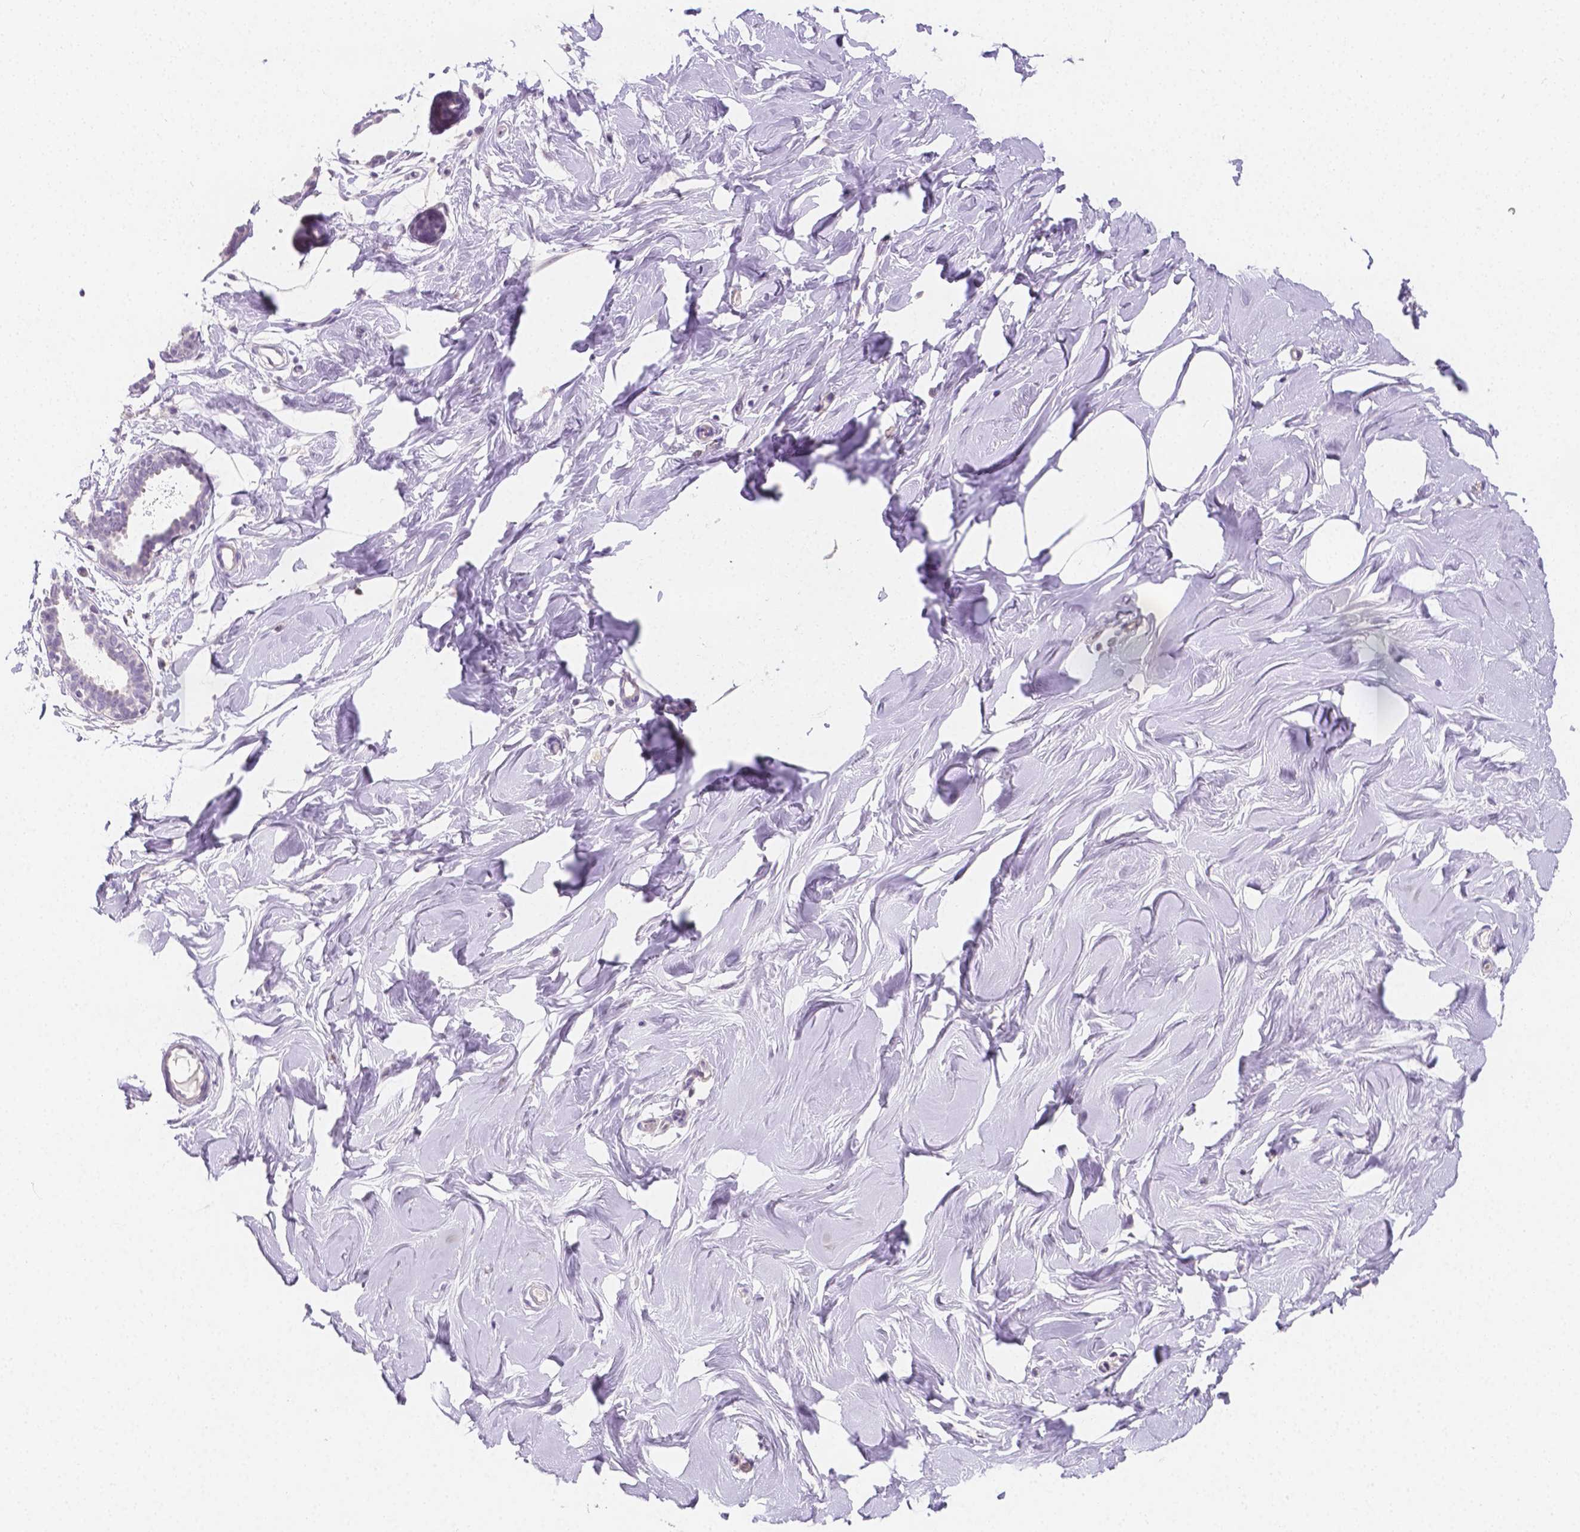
{"staining": {"intensity": "negative", "quantity": "none", "location": "none"}, "tissue": "breast", "cell_type": "Adipocytes", "image_type": "normal", "snomed": [{"axis": "morphology", "description": "Normal tissue, NOS"}, {"axis": "topography", "description": "Breast"}], "caption": "DAB immunohistochemical staining of unremarkable human breast shows no significant positivity in adipocytes. (Brightfield microscopy of DAB (3,3'-diaminobenzidine) immunohistochemistry (IHC) at high magnification).", "gene": "SGTB", "patient": {"sex": "female", "age": 27}}